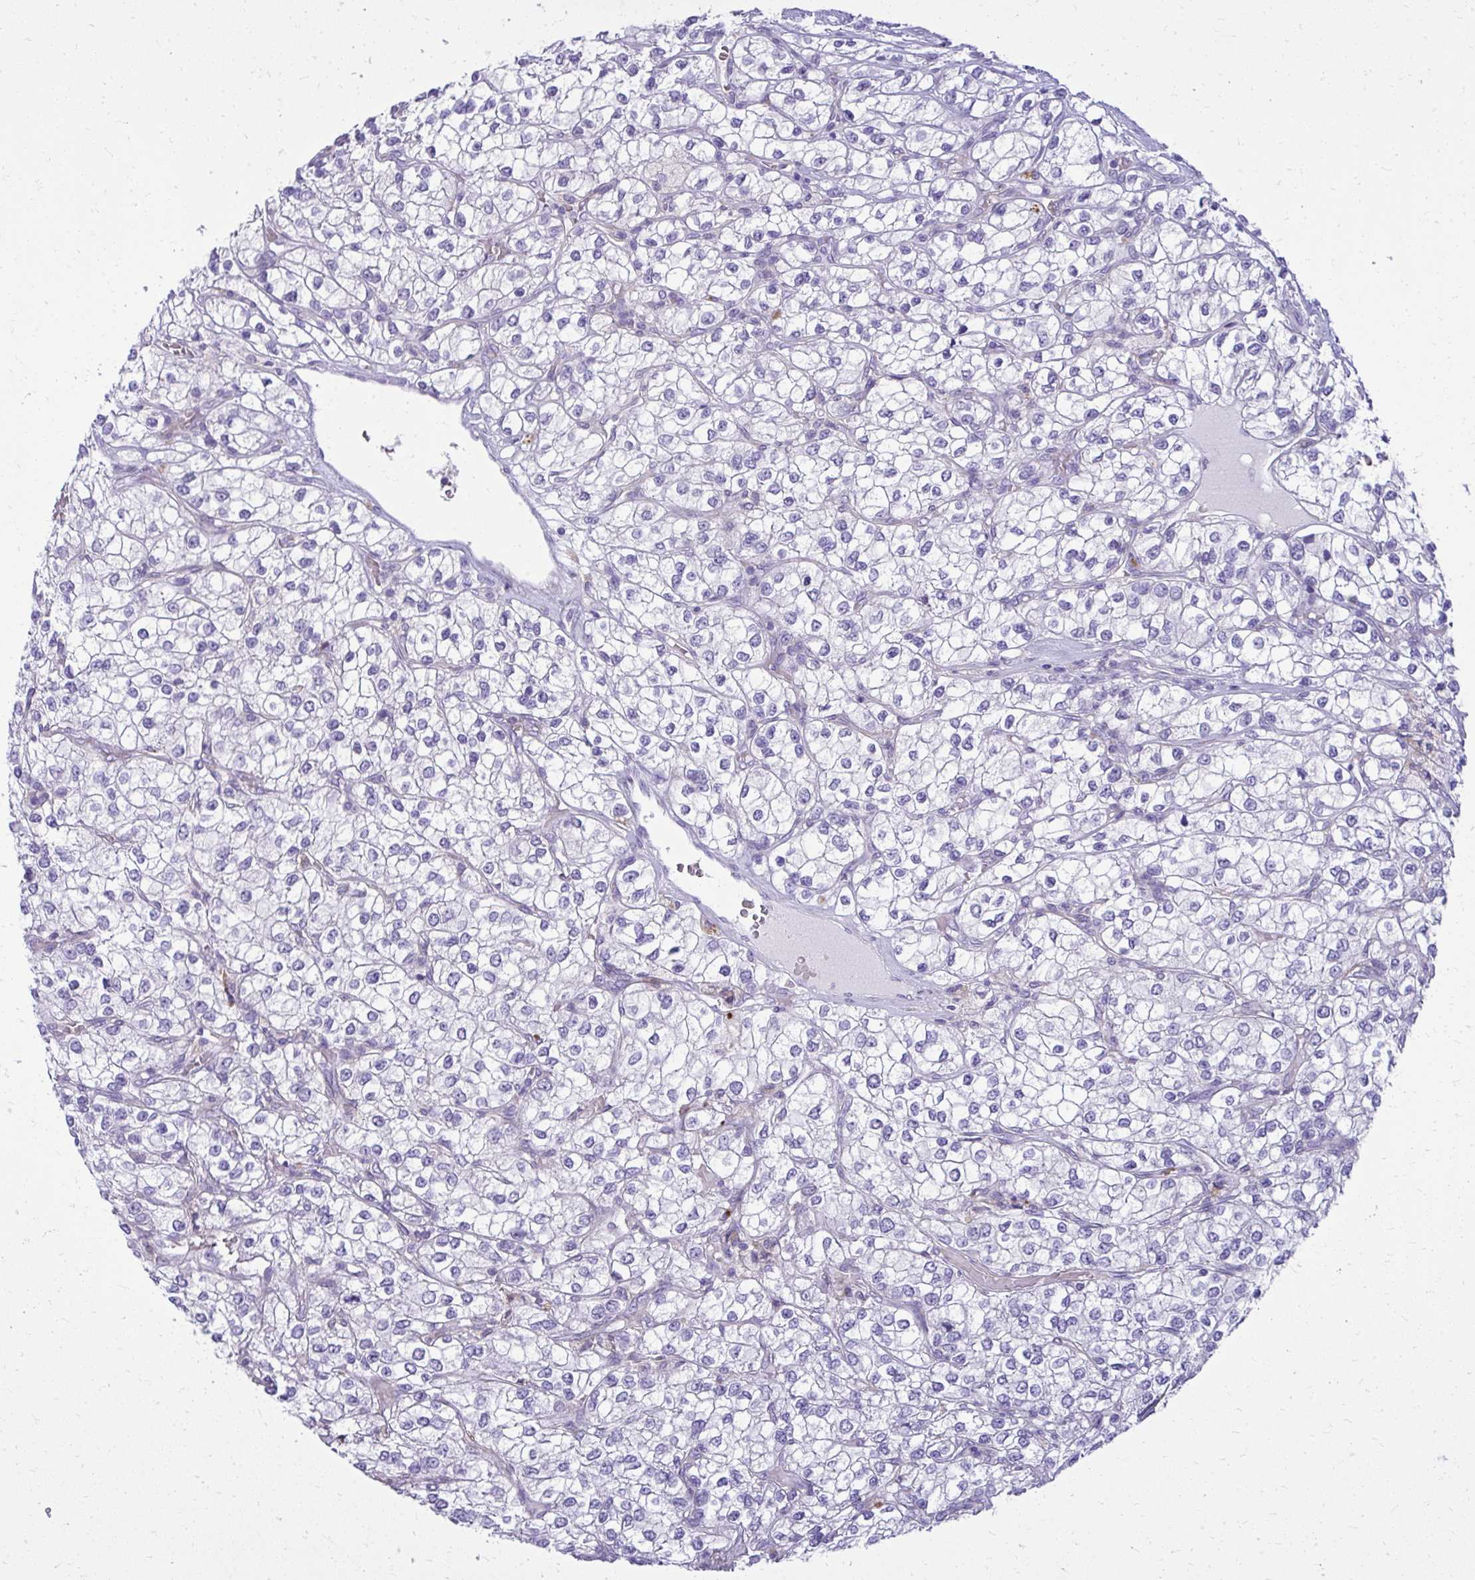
{"staining": {"intensity": "negative", "quantity": "none", "location": "none"}, "tissue": "renal cancer", "cell_type": "Tumor cells", "image_type": "cancer", "snomed": [{"axis": "morphology", "description": "Adenocarcinoma, NOS"}, {"axis": "topography", "description": "Kidney"}], "caption": "IHC photomicrograph of renal adenocarcinoma stained for a protein (brown), which reveals no expression in tumor cells.", "gene": "GPRIN3", "patient": {"sex": "male", "age": 80}}